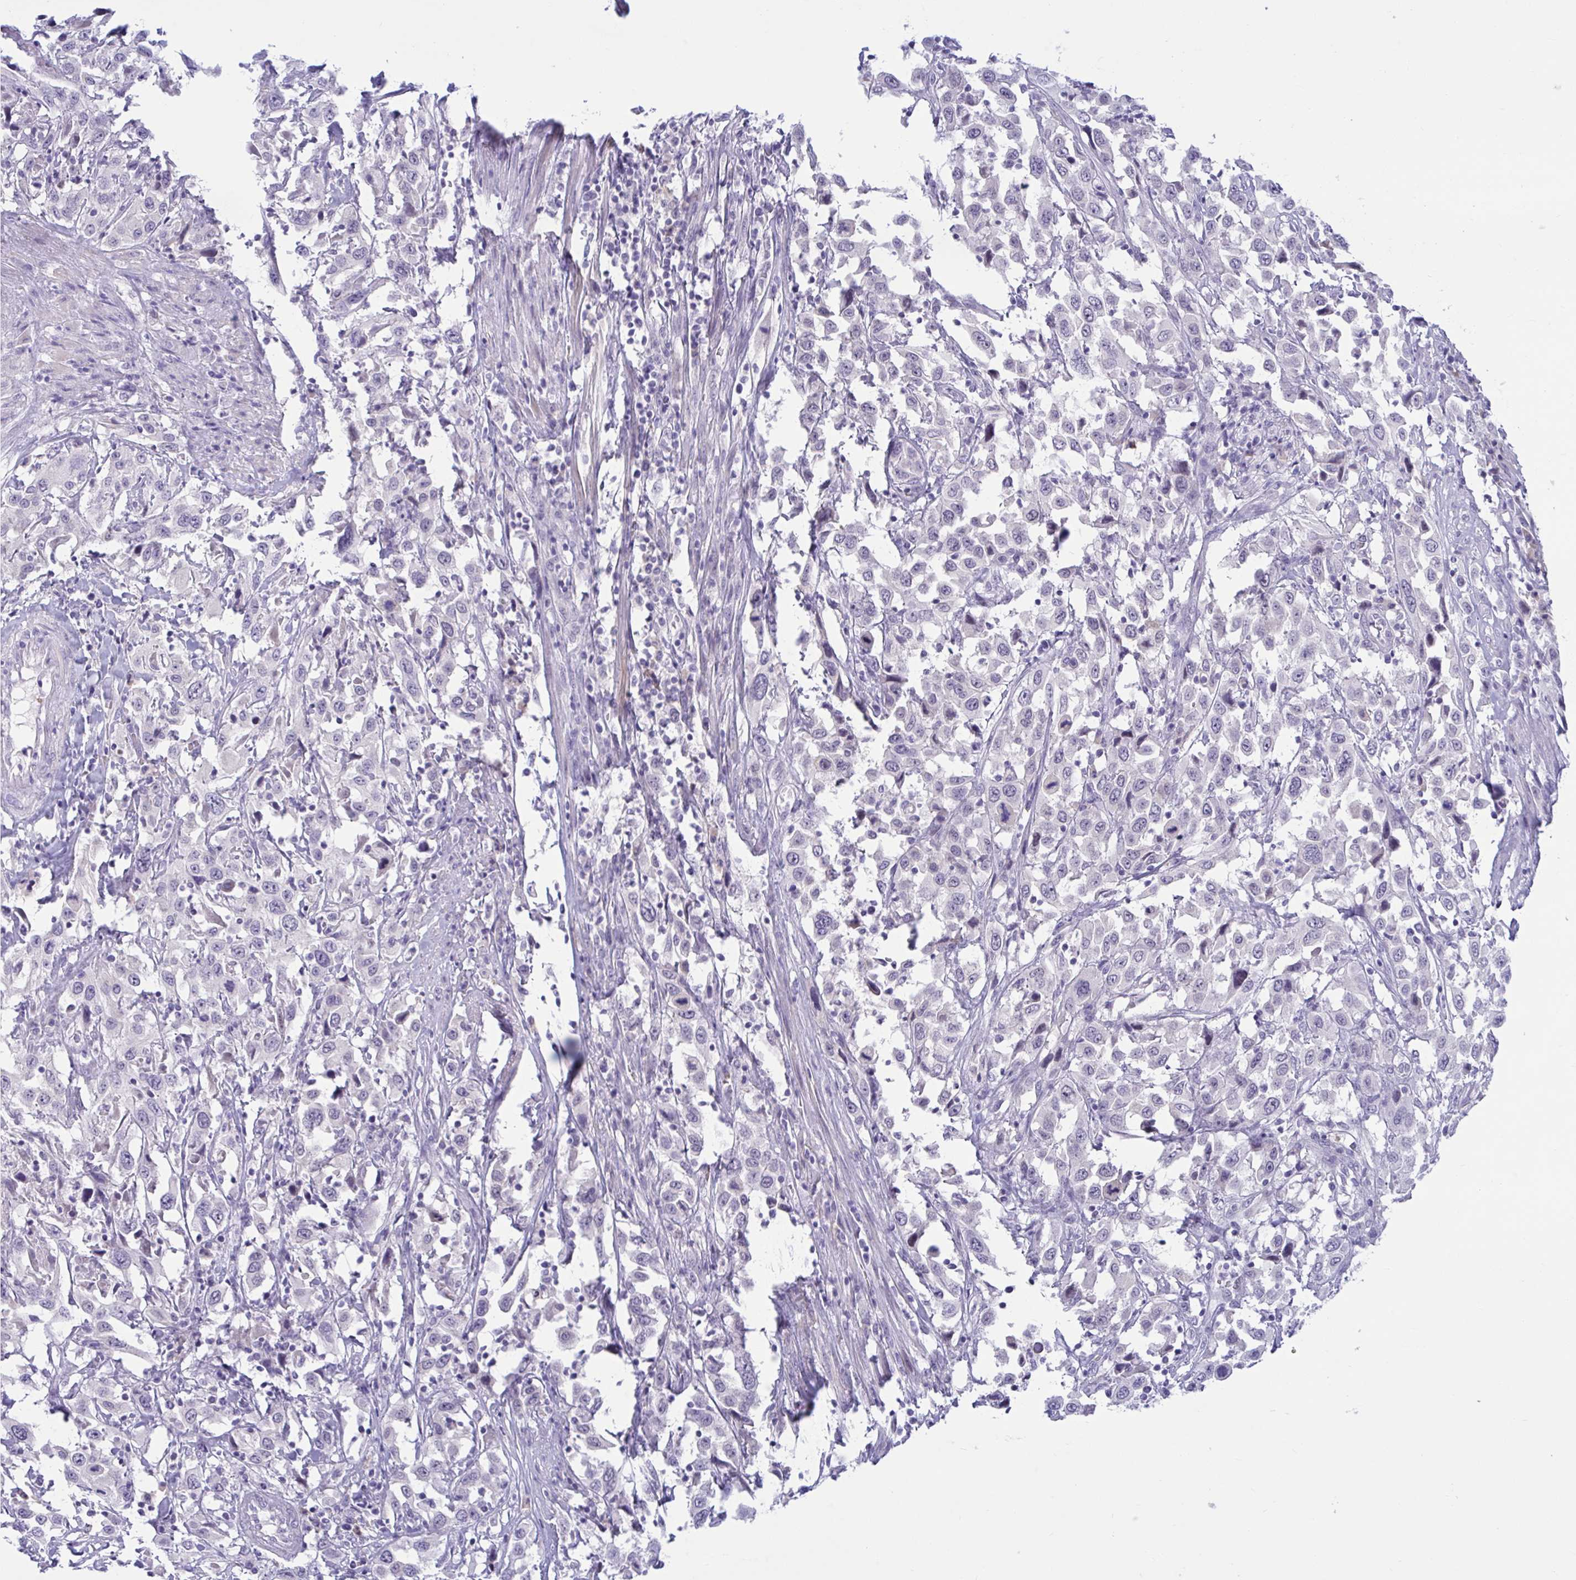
{"staining": {"intensity": "negative", "quantity": "none", "location": "none"}, "tissue": "urothelial cancer", "cell_type": "Tumor cells", "image_type": "cancer", "snomed": [{"axis": "morphology", "description": "Urothelial carcinoma, High grade"}, {"axis": "topography", "description": "Urinary bladder"}], "caption": "Human urothelial carcinoma (high-grade) stained for a protein using immunohistochemistry (IHC) exhibits no expression in tumor cells.", "gene": "CNGB3", "patient": {"sex": "male", "age": 61}}